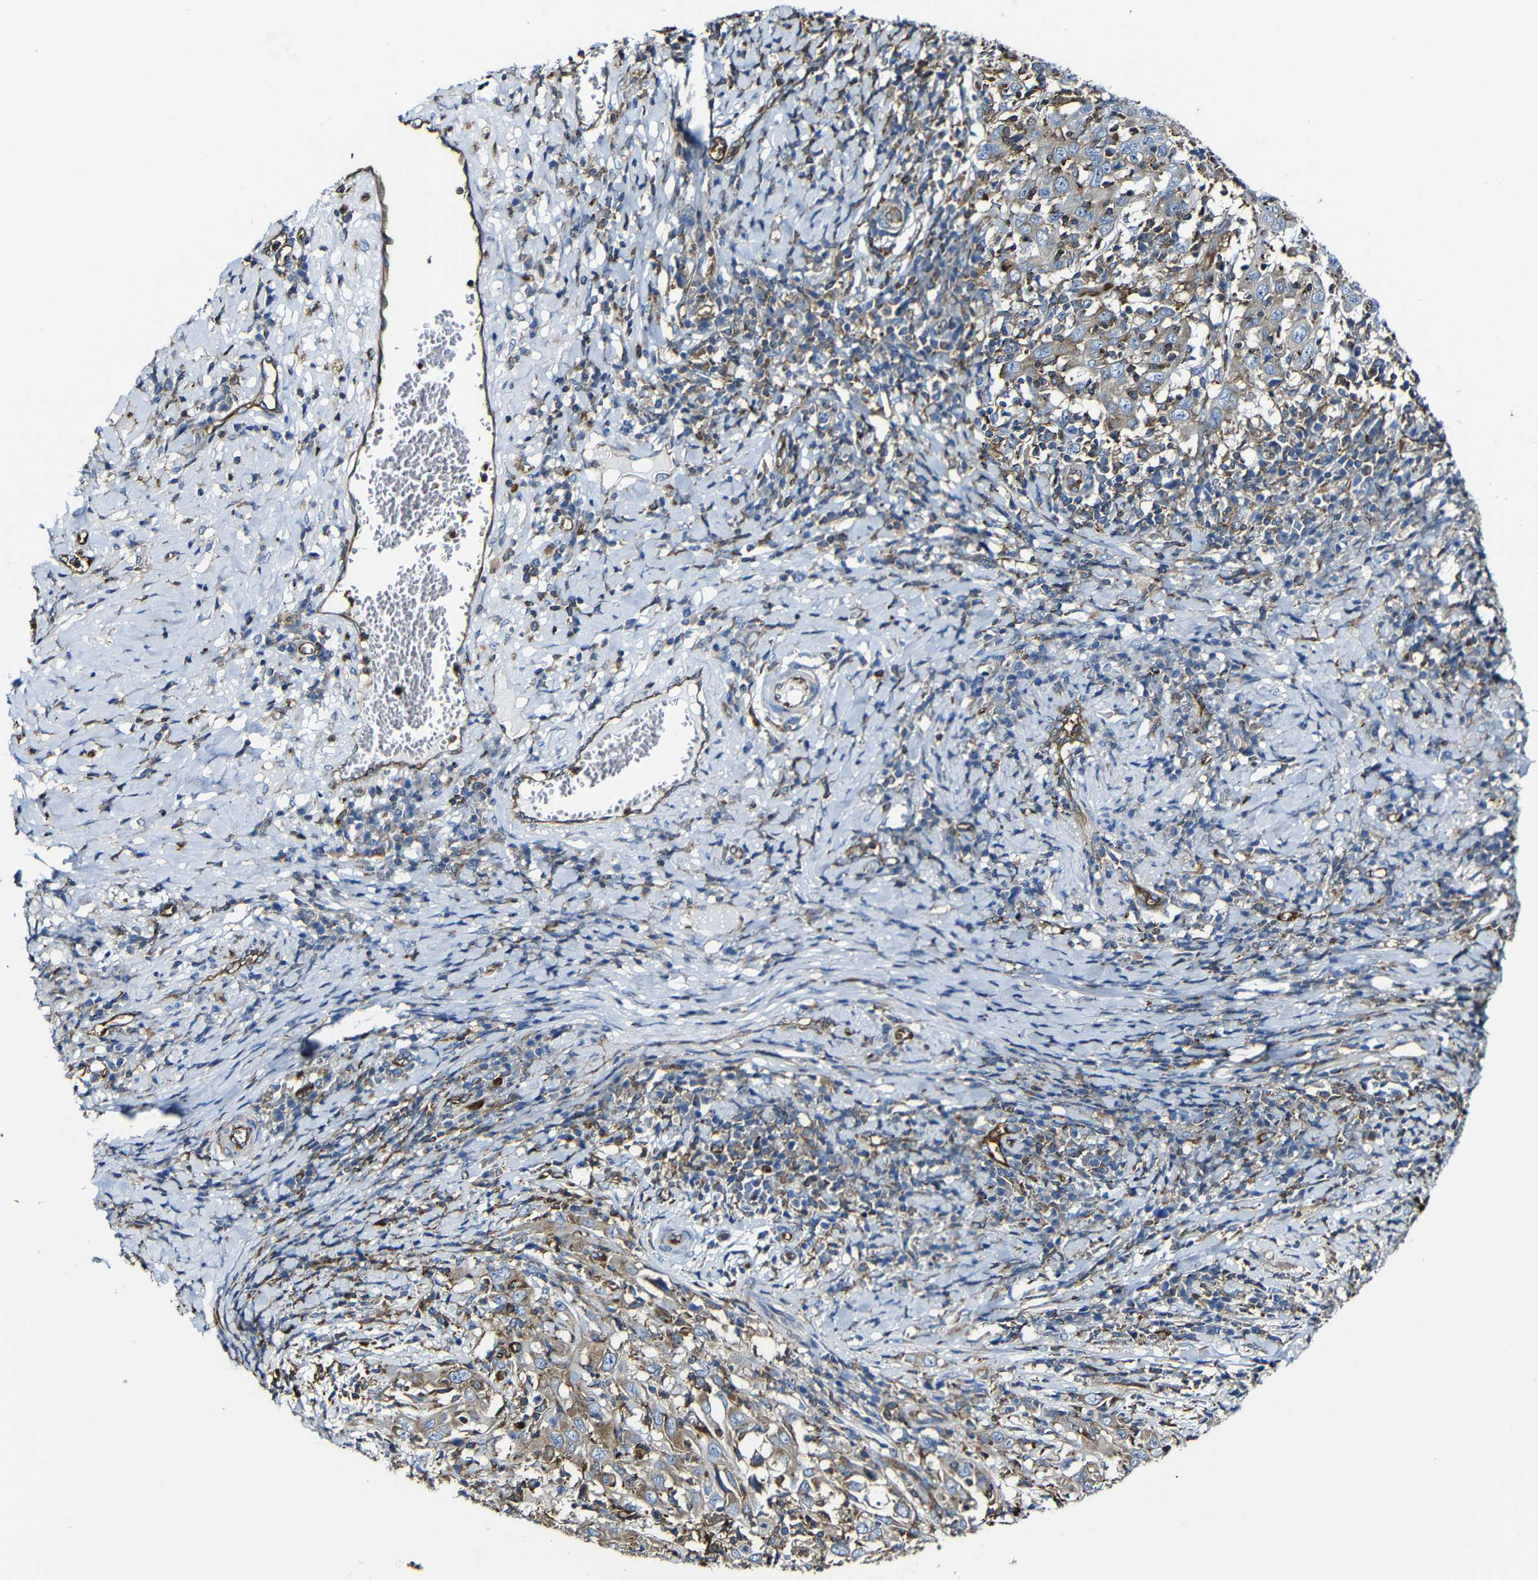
{"staining": {"intensity": "moderate", "quantity": "<25%", "location": "cytoplasmic/membranous"}, "tissue": "cervical cancer", "cell_type": "Tumor cells", "image_type": "cancer", "snomed": [{"axis": "morphology", "description": "Squamous cell carcinoma, NOS"}, {"axis": "topography", "description": "Cervix"}], "caption": "Tumor cells exhibit low levels of moderate cytoplasmic/membranous expression in about <25% of cells in cervical cancer.", "gene": "MSN", "patient": {"sex": "female", "age": 46}}